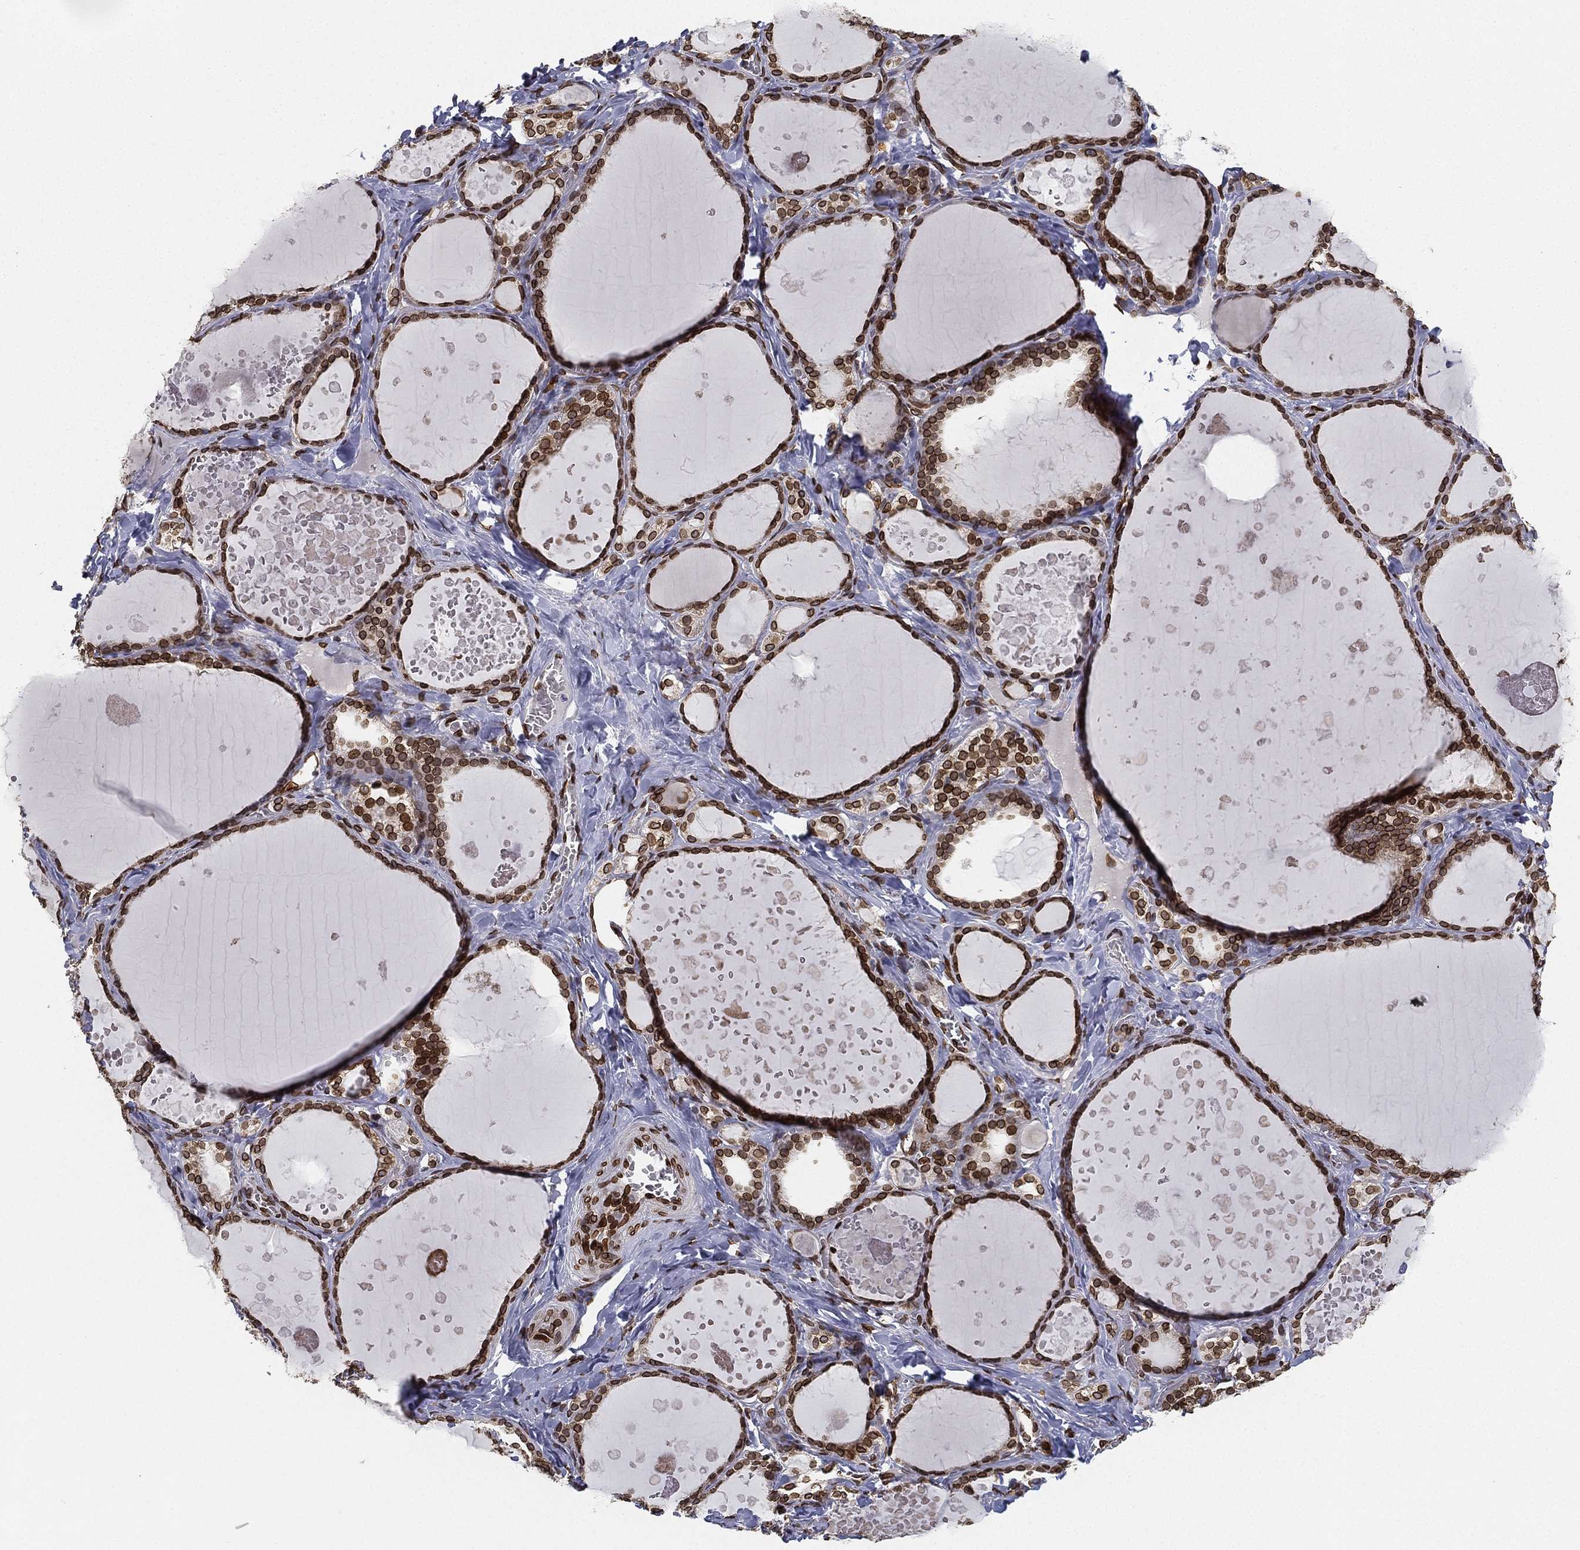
{"staining": {"intensity": "strong", "quantity": ">75%", "location": "cytoplasmic/membranous,nuclear"}, "tissue": "thyroid gland", "cell_type": "Glandular cells", "image_type": "normal", "snomed": [{"axis": "morphology", "description": "Normal tissue, NOS"}, {"axis": "topography", "description": "Thyroid gland"}], "caption": "Thyroid gland was stained to show a protein in brown. There is high levels of strong cytoplasmic/membranous,nuclear expression in about >75% of glandular cells. The staining was performed using DAB (3,3'-diaminobenzidine), with brown indicating positive protein expression. Nuclei are stained blue with hematoxylin.", "gene": "PALB2", "patient": {"sex": "female", "age": 56}}